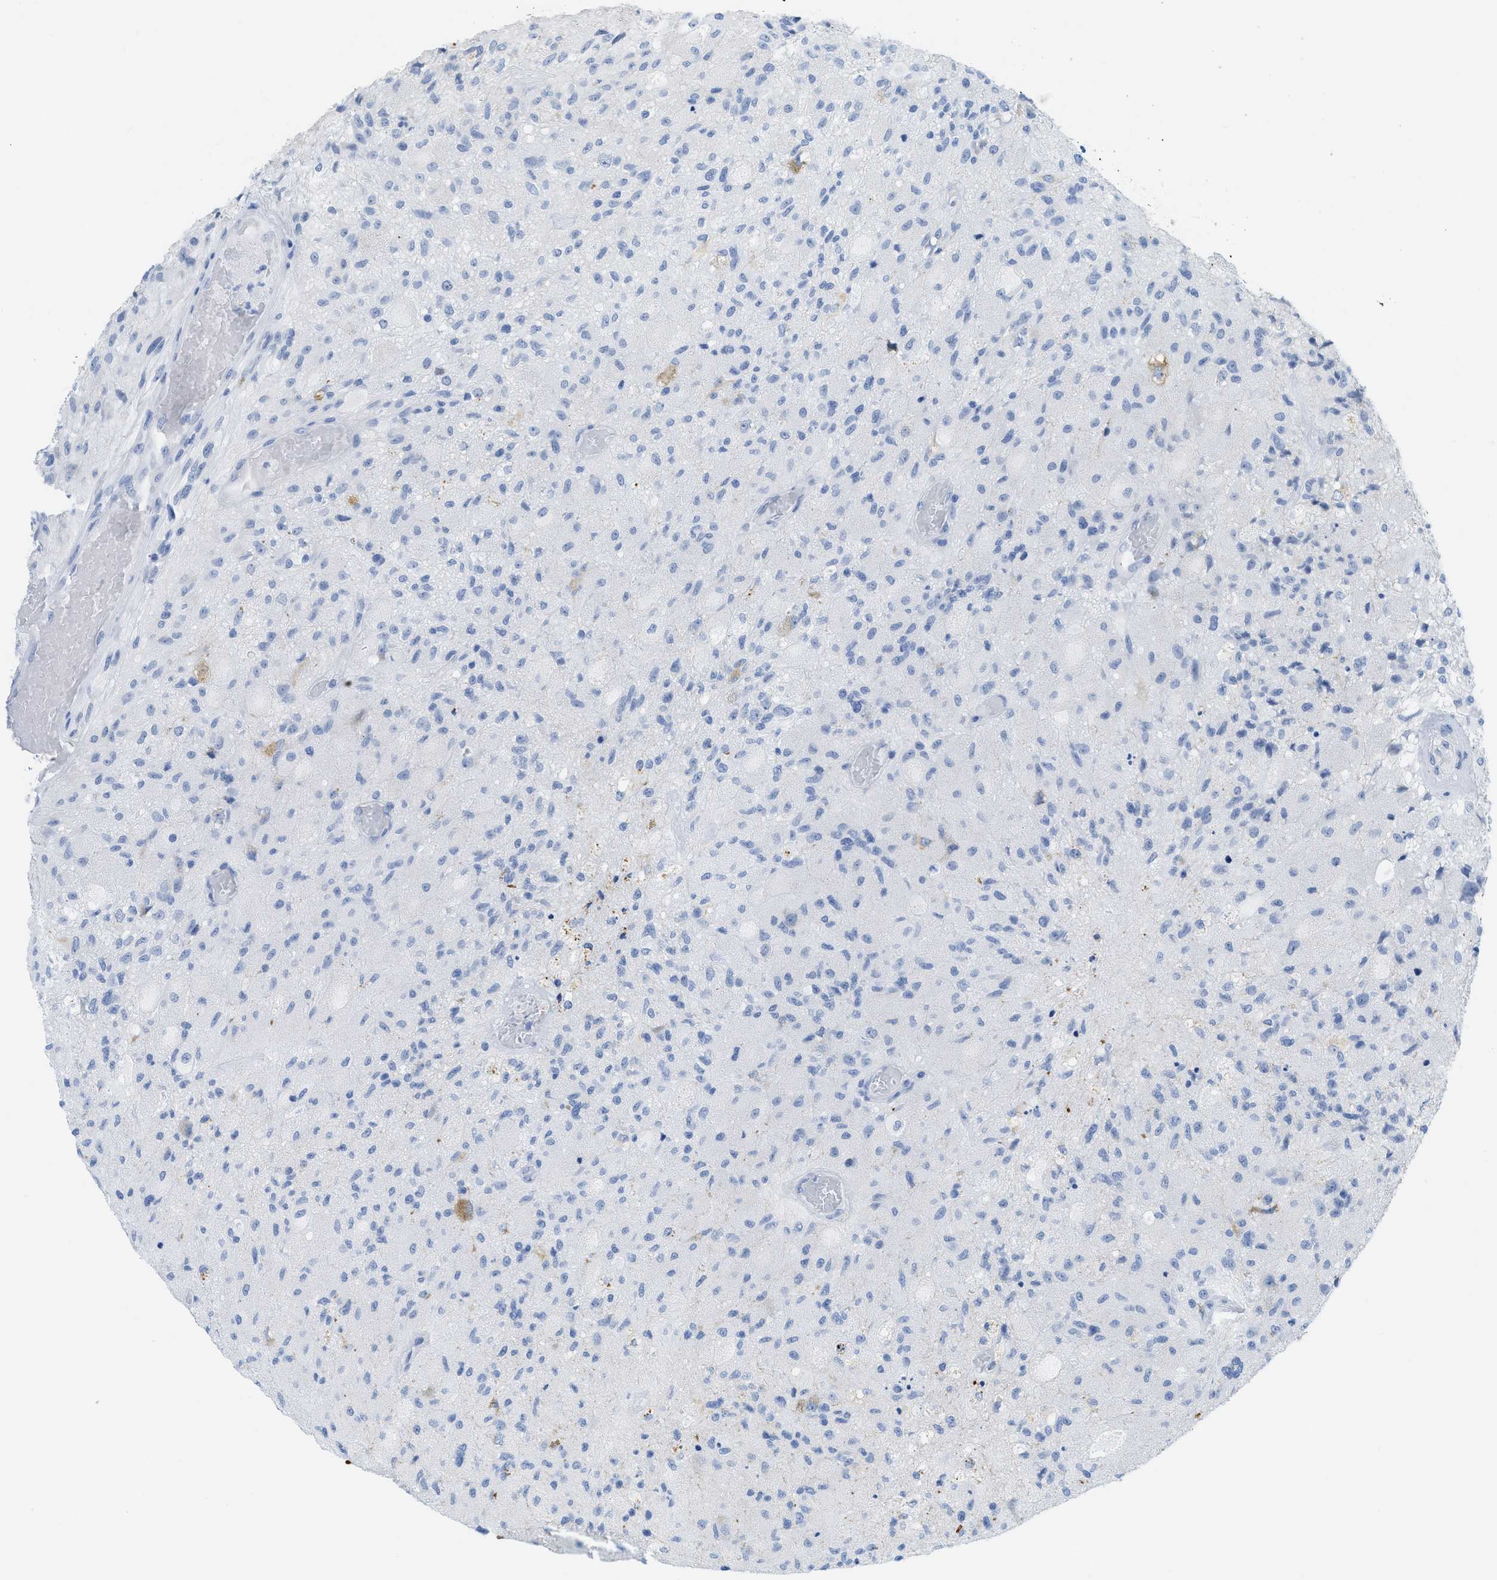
{"staining": {"intensity": "negative", "quantity": "none", "location": "none"}, "tissue": "glioma", "cell_type": "Tumor cells", "image_type": "cancer", "snomed": [{"axis": "morphology", "description": "Normal tissue, NOS"}, {"axis": "morphology", "description": "Glioma, malignant, High grade"}, {"axis": "topography", "description": "Cerebral cortex"}], "caption": "The image reveals no significant expression in tumor cells of glioma.", "gene": "WDR4", "patient": {"sex": "male", "age": 77}}